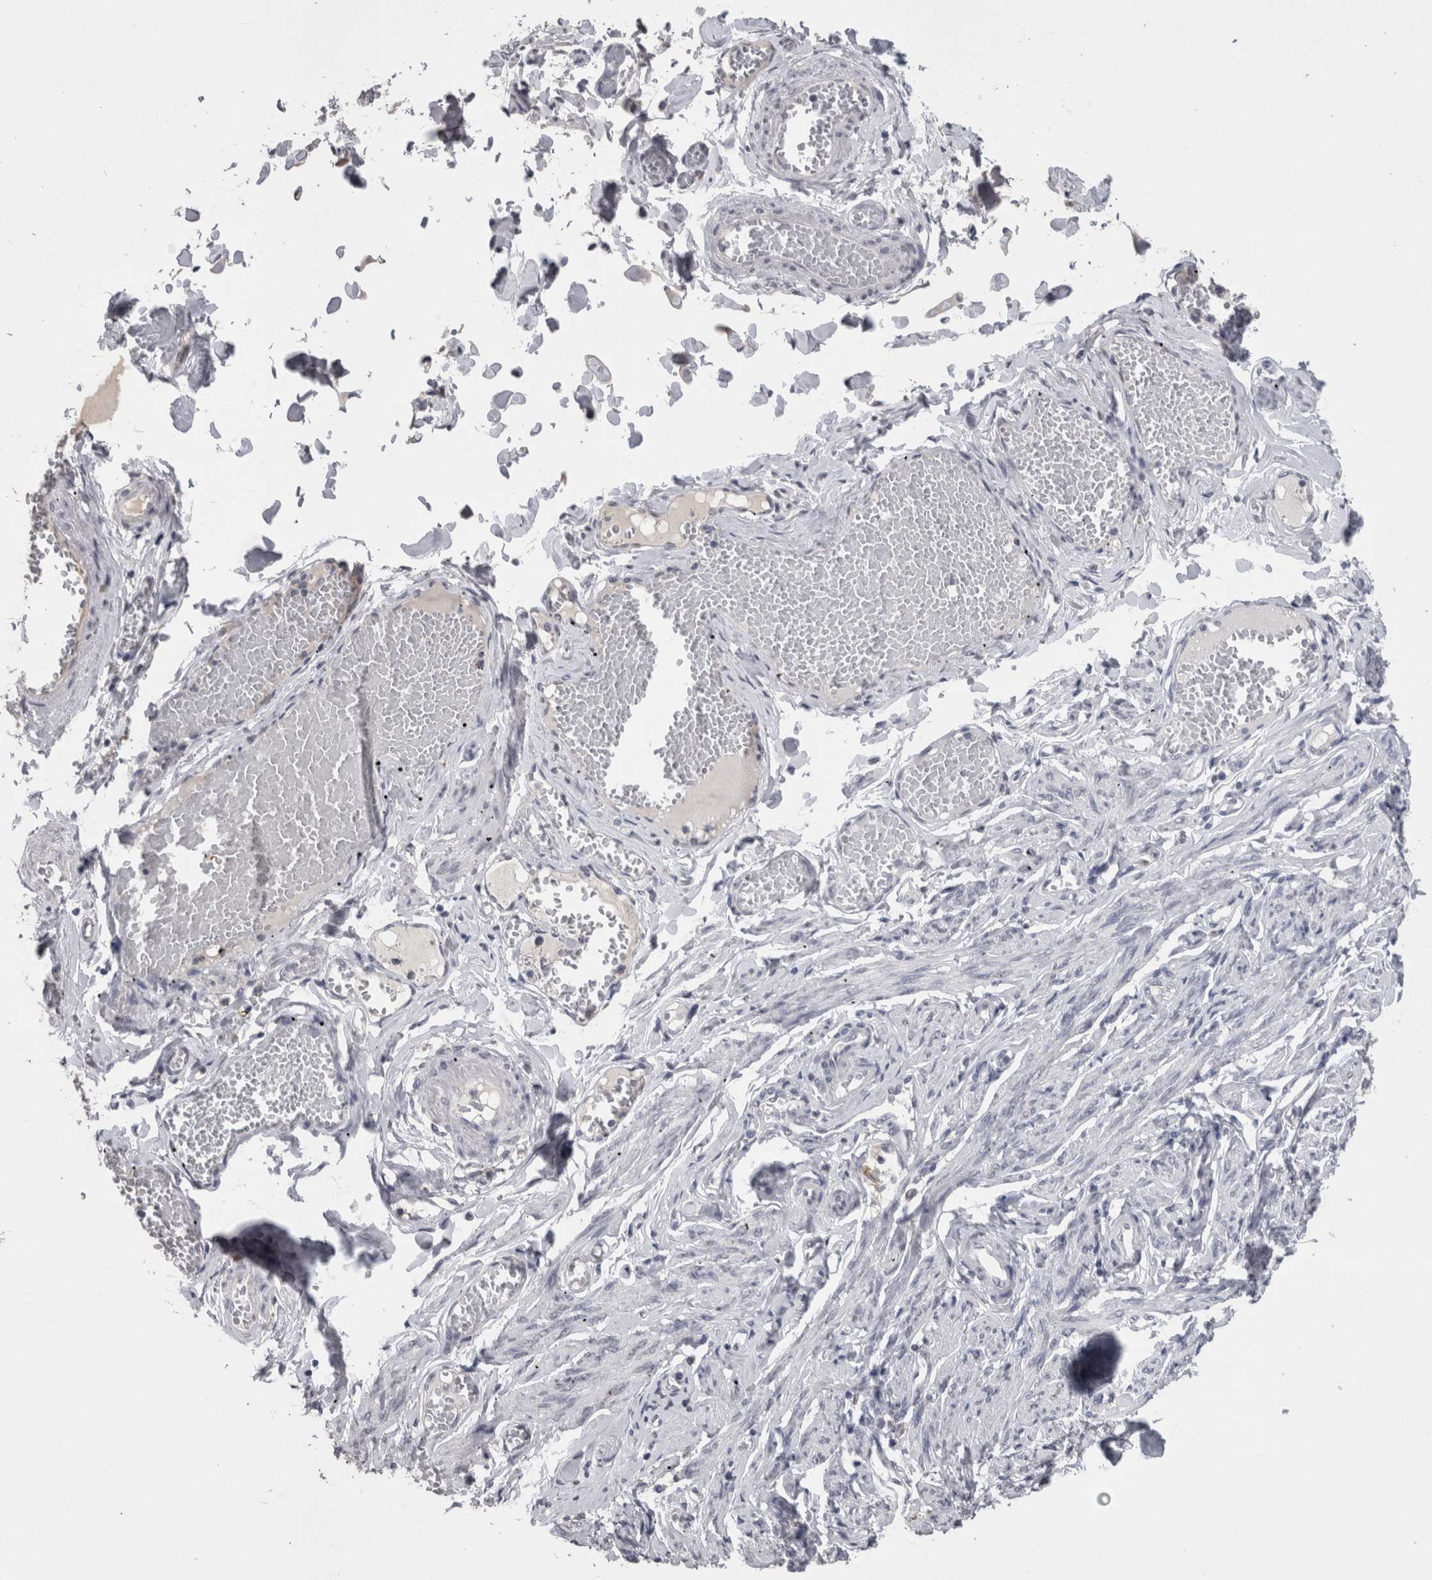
{"staining": {"intensity": "negative", "quantity": "none", "location": "none"}, "tissue": "adipose tissue", "cell_type": "Adipocytes", "image_type": "normal", "snomed": [{"axis": "morphology", "description": "Normal tissue, NOS"}, {"axis": "topography", "description": "Vascular tissue"}, {"axis": "topography", "description": "Fallopian tube"}, {"axis": "topography", "description": "Ovary"}], "caption": "A micrograph of human adipose tissue is negative for staining in adipocytes. Nuclei are stained in blue.", "gene": "PAX5", "patient": {"sex": "female", "age": 67}}